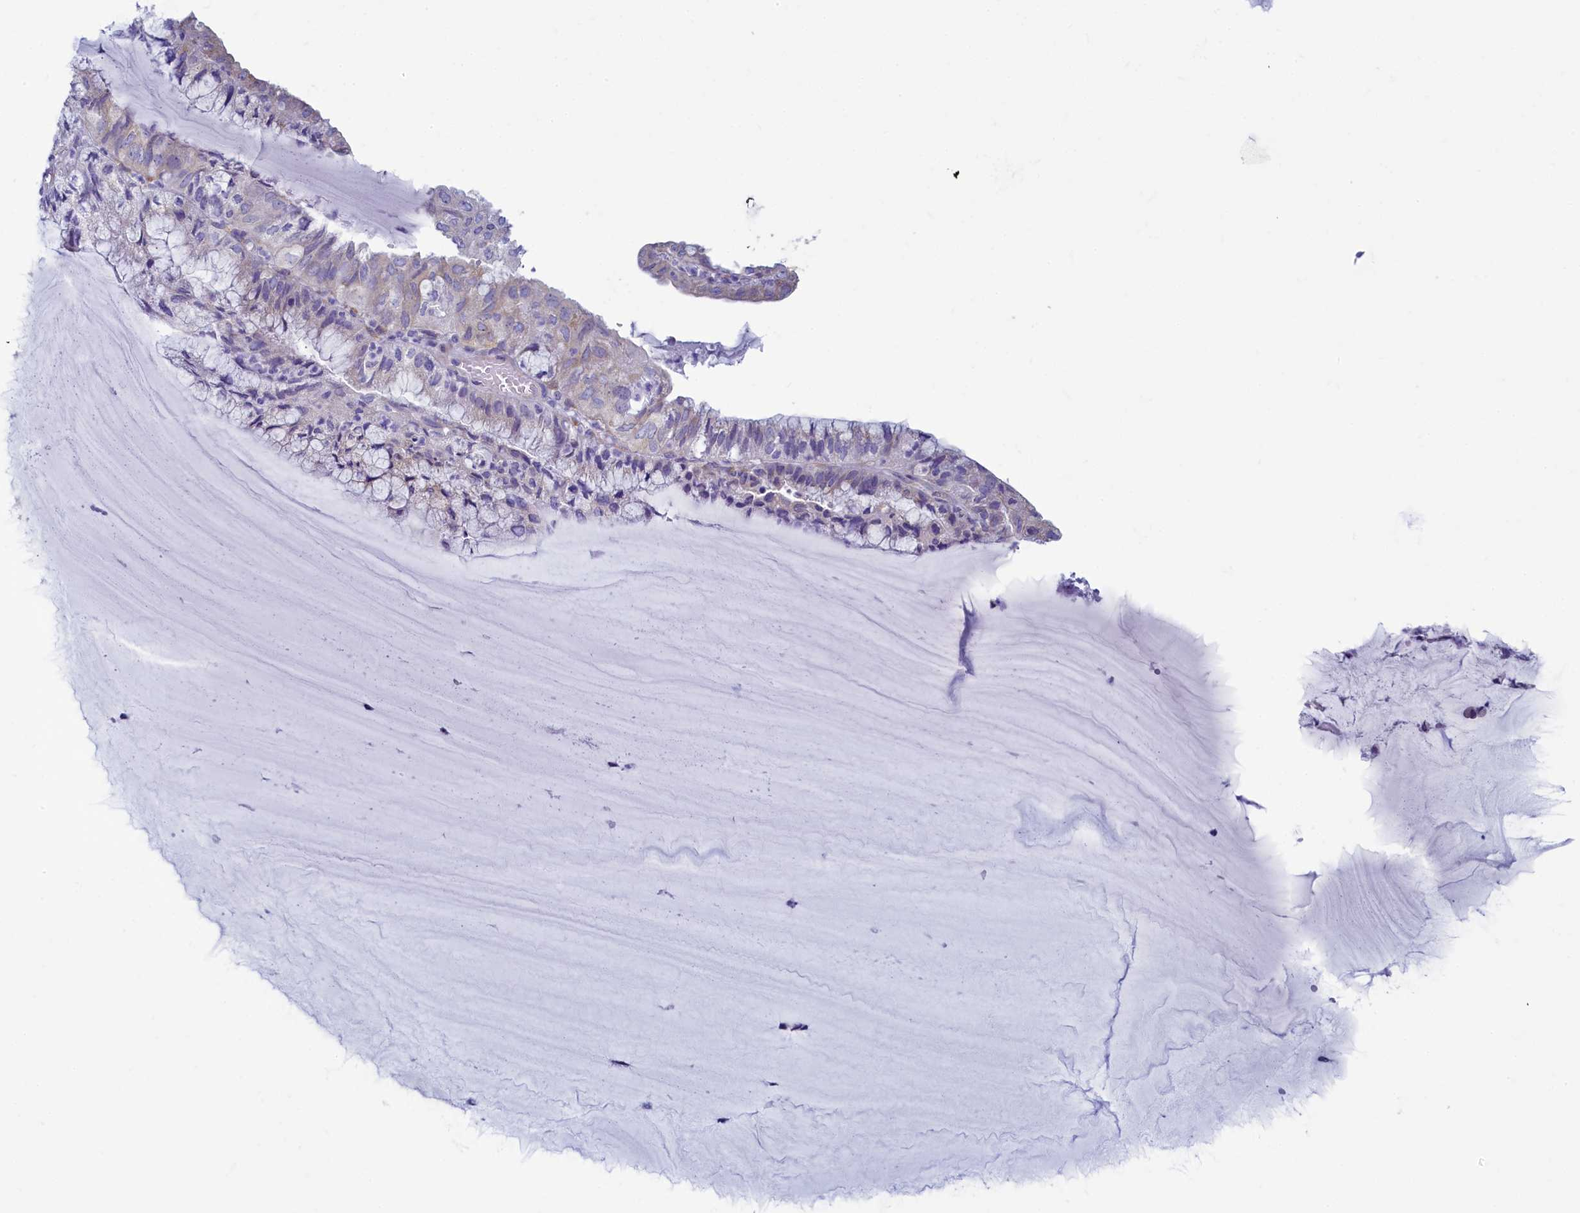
{"staining": {"intensity": "negative", "quantity": "none", "location": "none"}, "tissue": "endometrial cancer", "cell_type": "Tumor cells", "image_type": "cancer", "snomed": [{"axis": "morphology", "description": "Adenocarcinoma, NOS"}, {"axis": "topography", "description": "Endometrium"}], "caption": "Tumor cells are negative for brown protein staining in endometrial cancer. (Stains: DAB immunohistochemistry with hematoxylin counter stain, Microscopy: brightfield microscopy at high magnification).", "gene": "SKA3", "patient": {"sex": "female", "age": 81}}